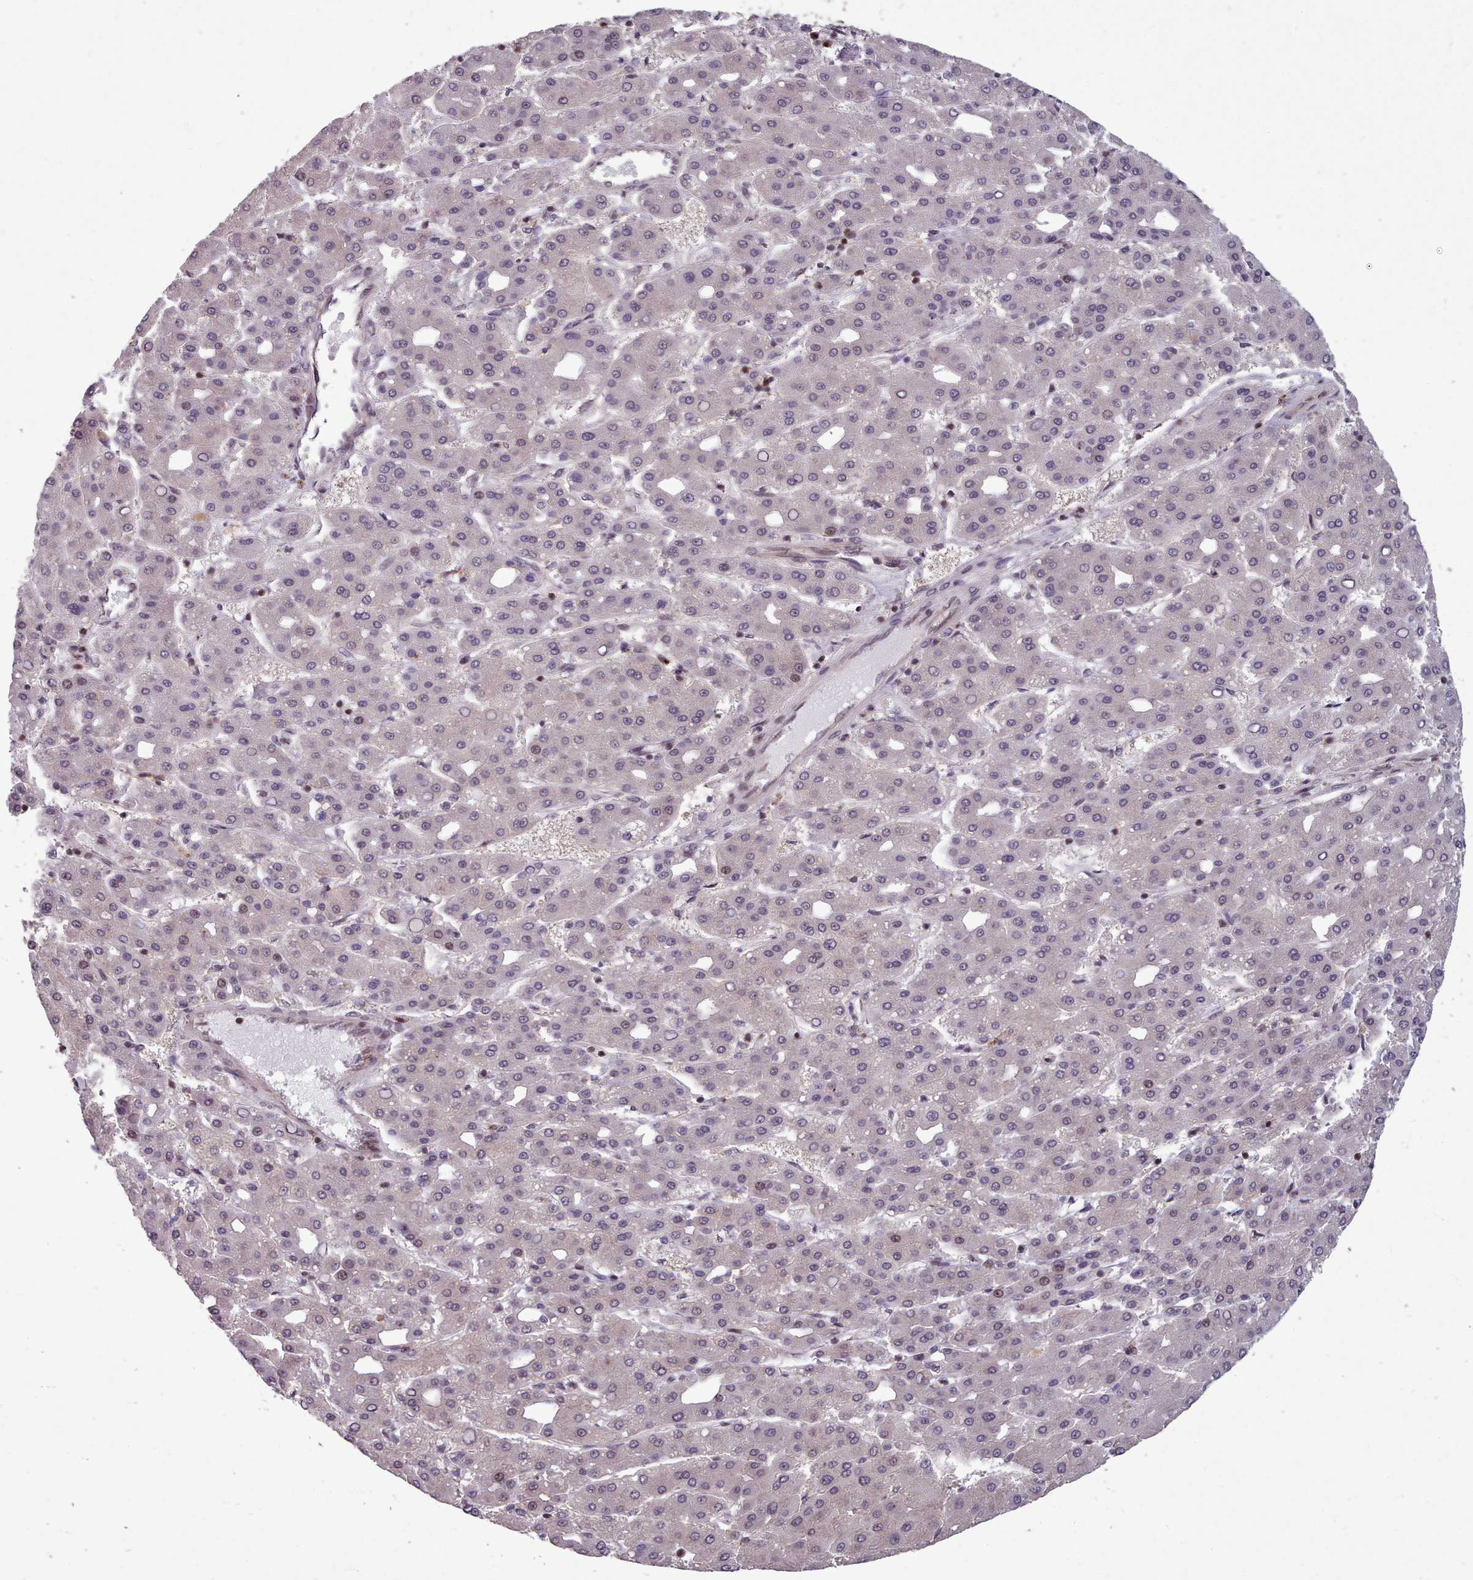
{"staining": {"intensity": "negative", "quantity": "none", "location": "none"}, "tissue": "liver cancer", "cell_type": "Tumor cells", "image_type": "cancer", "snomed": [{"axis": "morphology", "description": "Carcinoma, Hepatocellular, NOS"}, {"axis": "topography", "description": "Liver"}], "caption": "Immunohistochemistry (IHC) image of neoplastic tissue: hepatocellular carcinoma (liver) stained with DAB (3,3'-diaminobenzidine) demonstrates no significant protein expression in tumor cells. Nuclei are stained in blue.", "gene": "ENSA", "patient": {"sex": "male", "age": 65}}